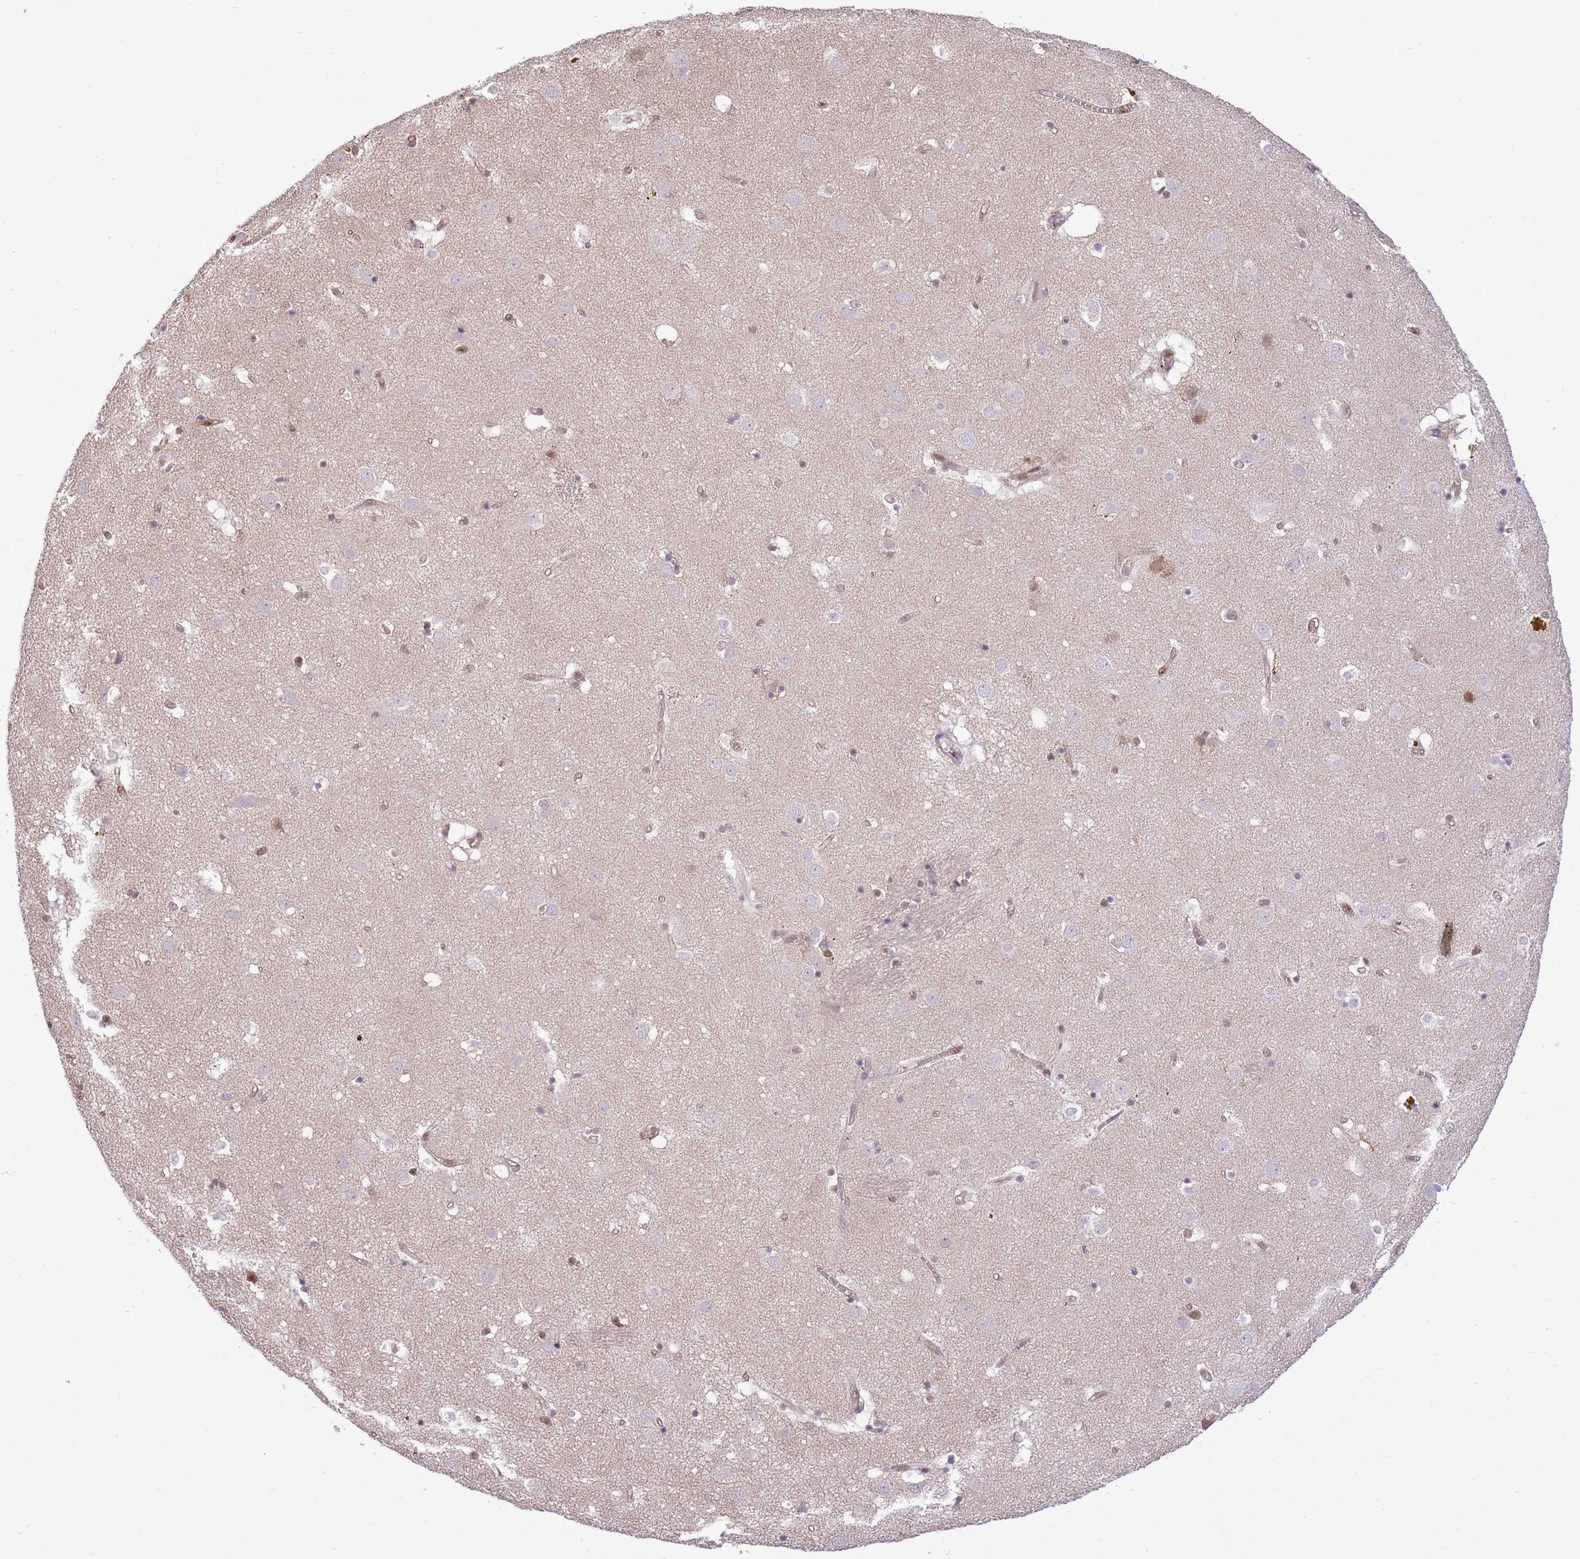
{"staining": {"intensity": "weak", "quantity": "<25%", "location": "nuclear"}, "tissue": "caudate", "cell_type": "Glial cells", "image_type": "normal", "snomed": [{"axis": "morphology", "description": "Normal tissue, NOS"}, {"axis": "topography", "description": "Lateral ventricle wall"}], "caption": "This is an IHC image of benign human caudate. There is no expression in glial cells.", "gene": "NSFL1C", "patient": {"sex": "male", "age": 70}}